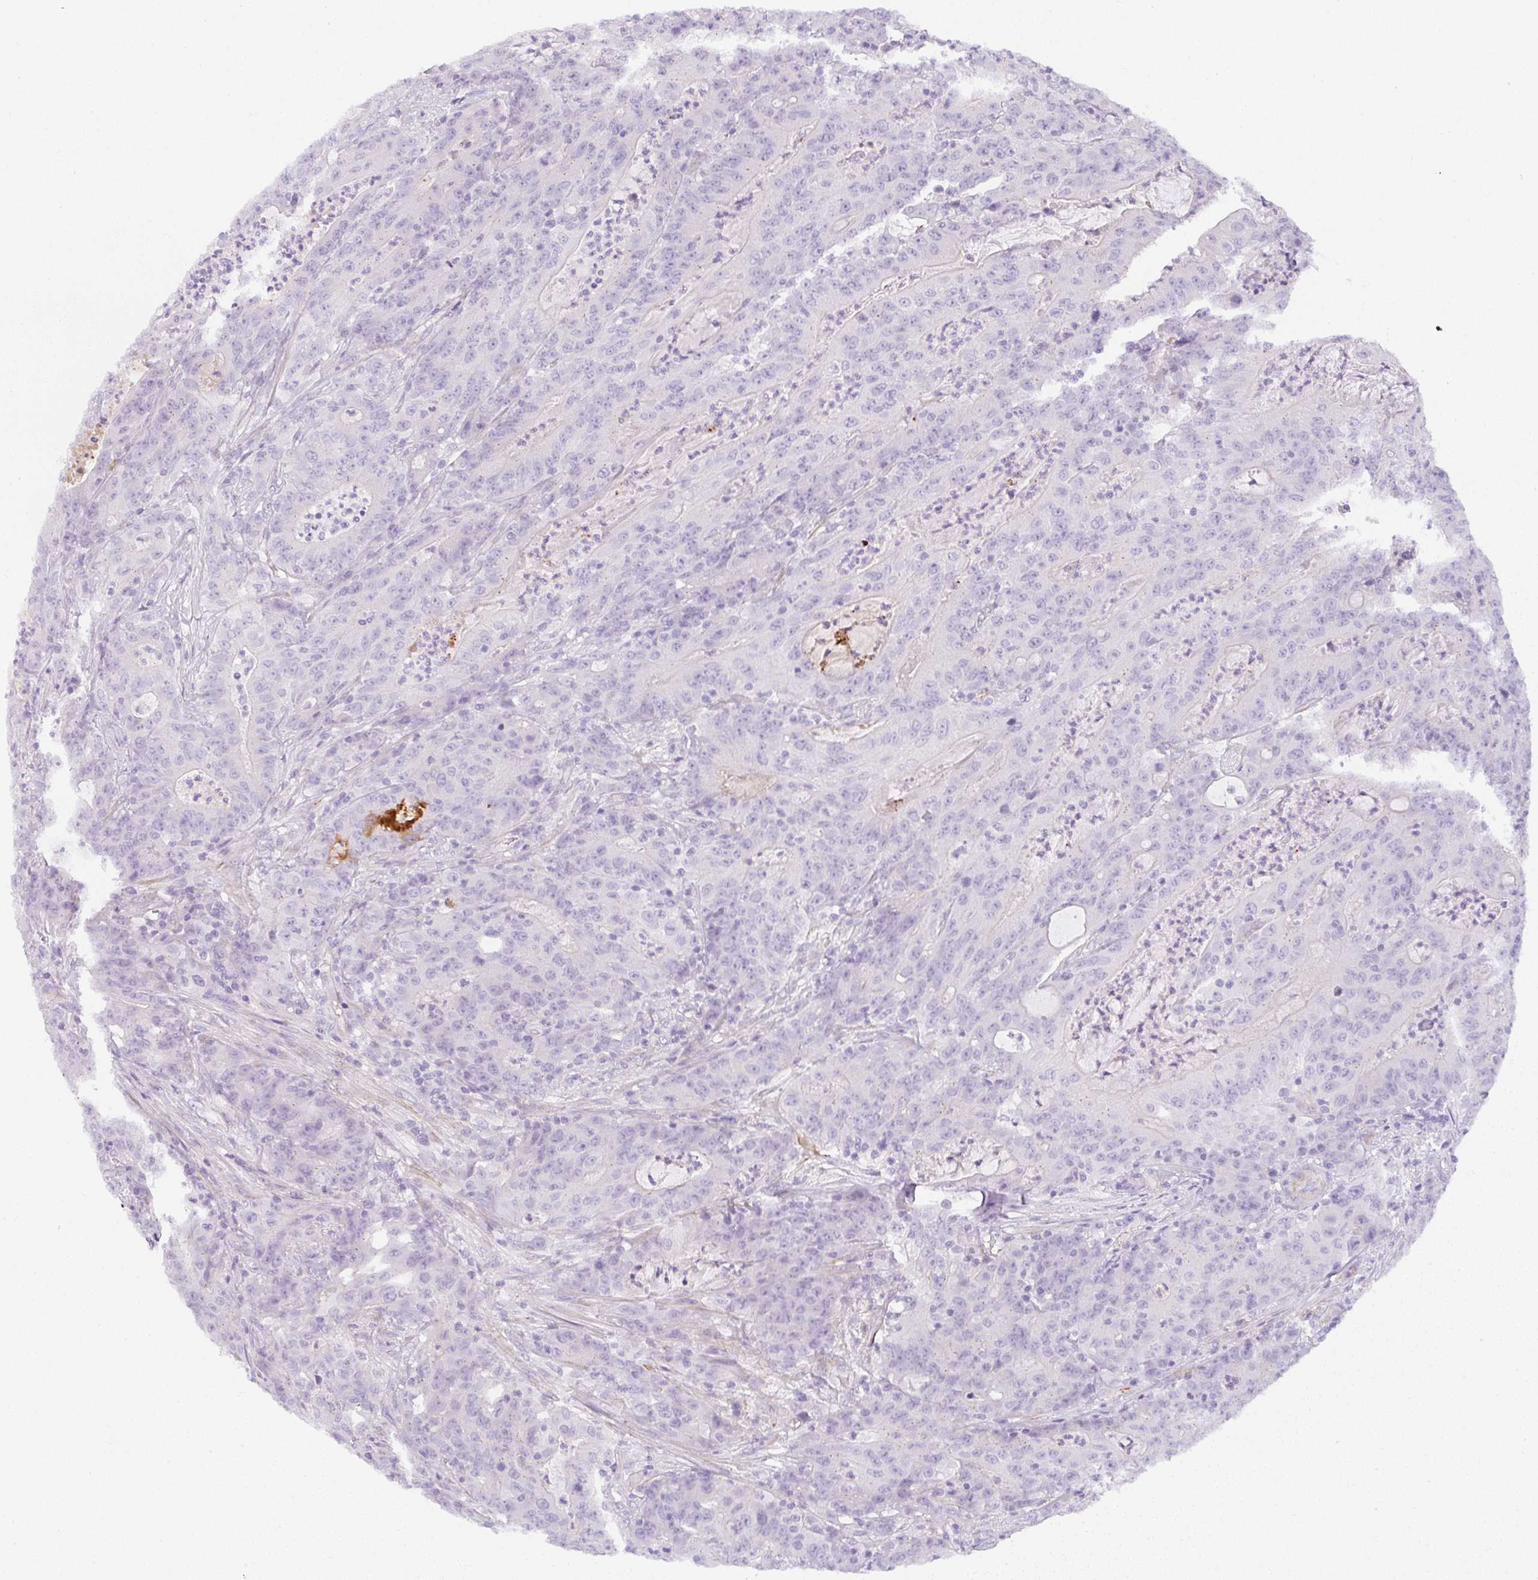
{"staining": {"intensity": "negative", "quantity": "none", "location": "none"}, "tissue": "colorectal cancer", "cell_type": "Tumor cells", "image_type": "cancer", "snomed": [{"axis": "morphology", "description": "Adenocarcinoma, NOS"}, {"axis": "topography", "description": "Colon"}], "caption": "This is an immunohistochemistry photomicrograph of human colorectal adenocarcinoma. There is no staining in tumor cells.", "gene": "LPAR4", "patient": {"sex": "male", "age": 83}}